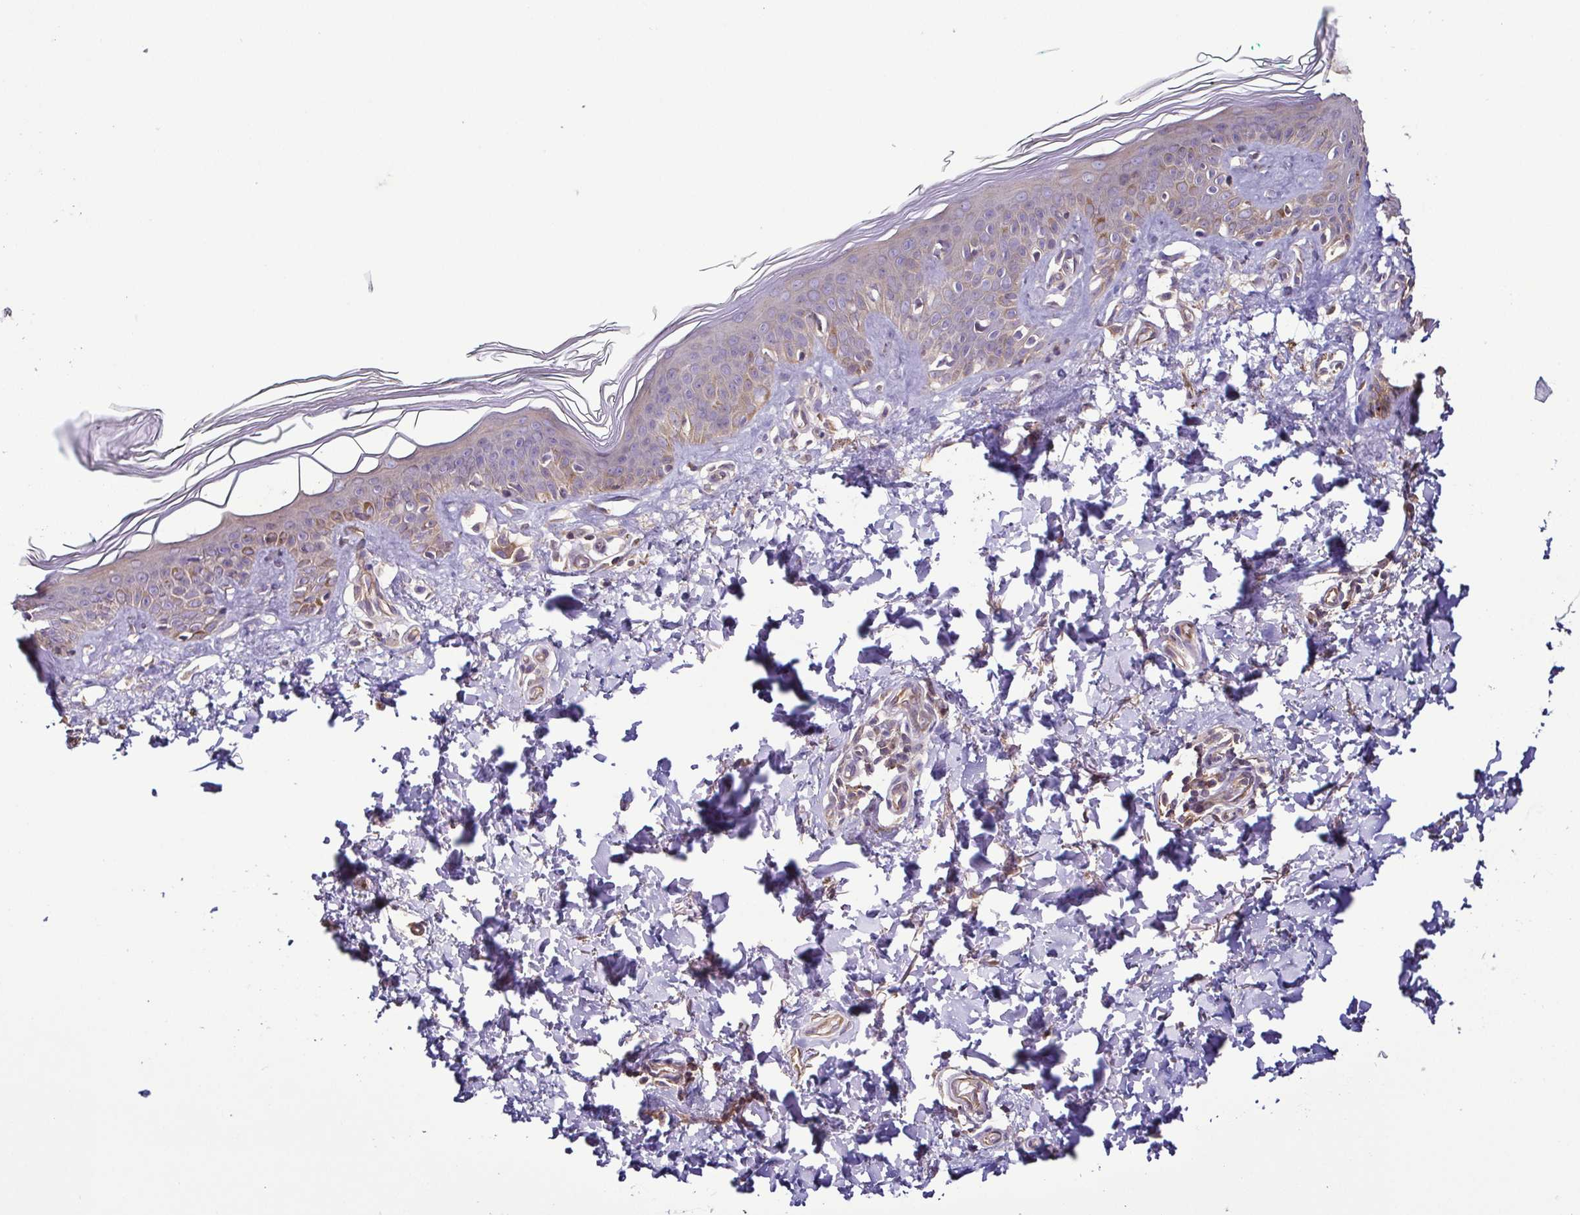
{"staining": {"intensity": "negative", "quantity": "none", "location": "none"}, "tissue": "skin", "cell_type": "Fibroblasts", "image_type": "normal", "snomed": [{"axis": "morphology", "description": "Normal tissue, NOS"}, {"axis": "topography", "description": "Skin"}, {"axis": "topography", "description": "Peripheral nerve tissue"}], "caption": "The histopathology image demonstrates no staining of fibroblasts in benign skin.", "gene": "LMOD2", "patient": {"sex": "female", "age": 45}}